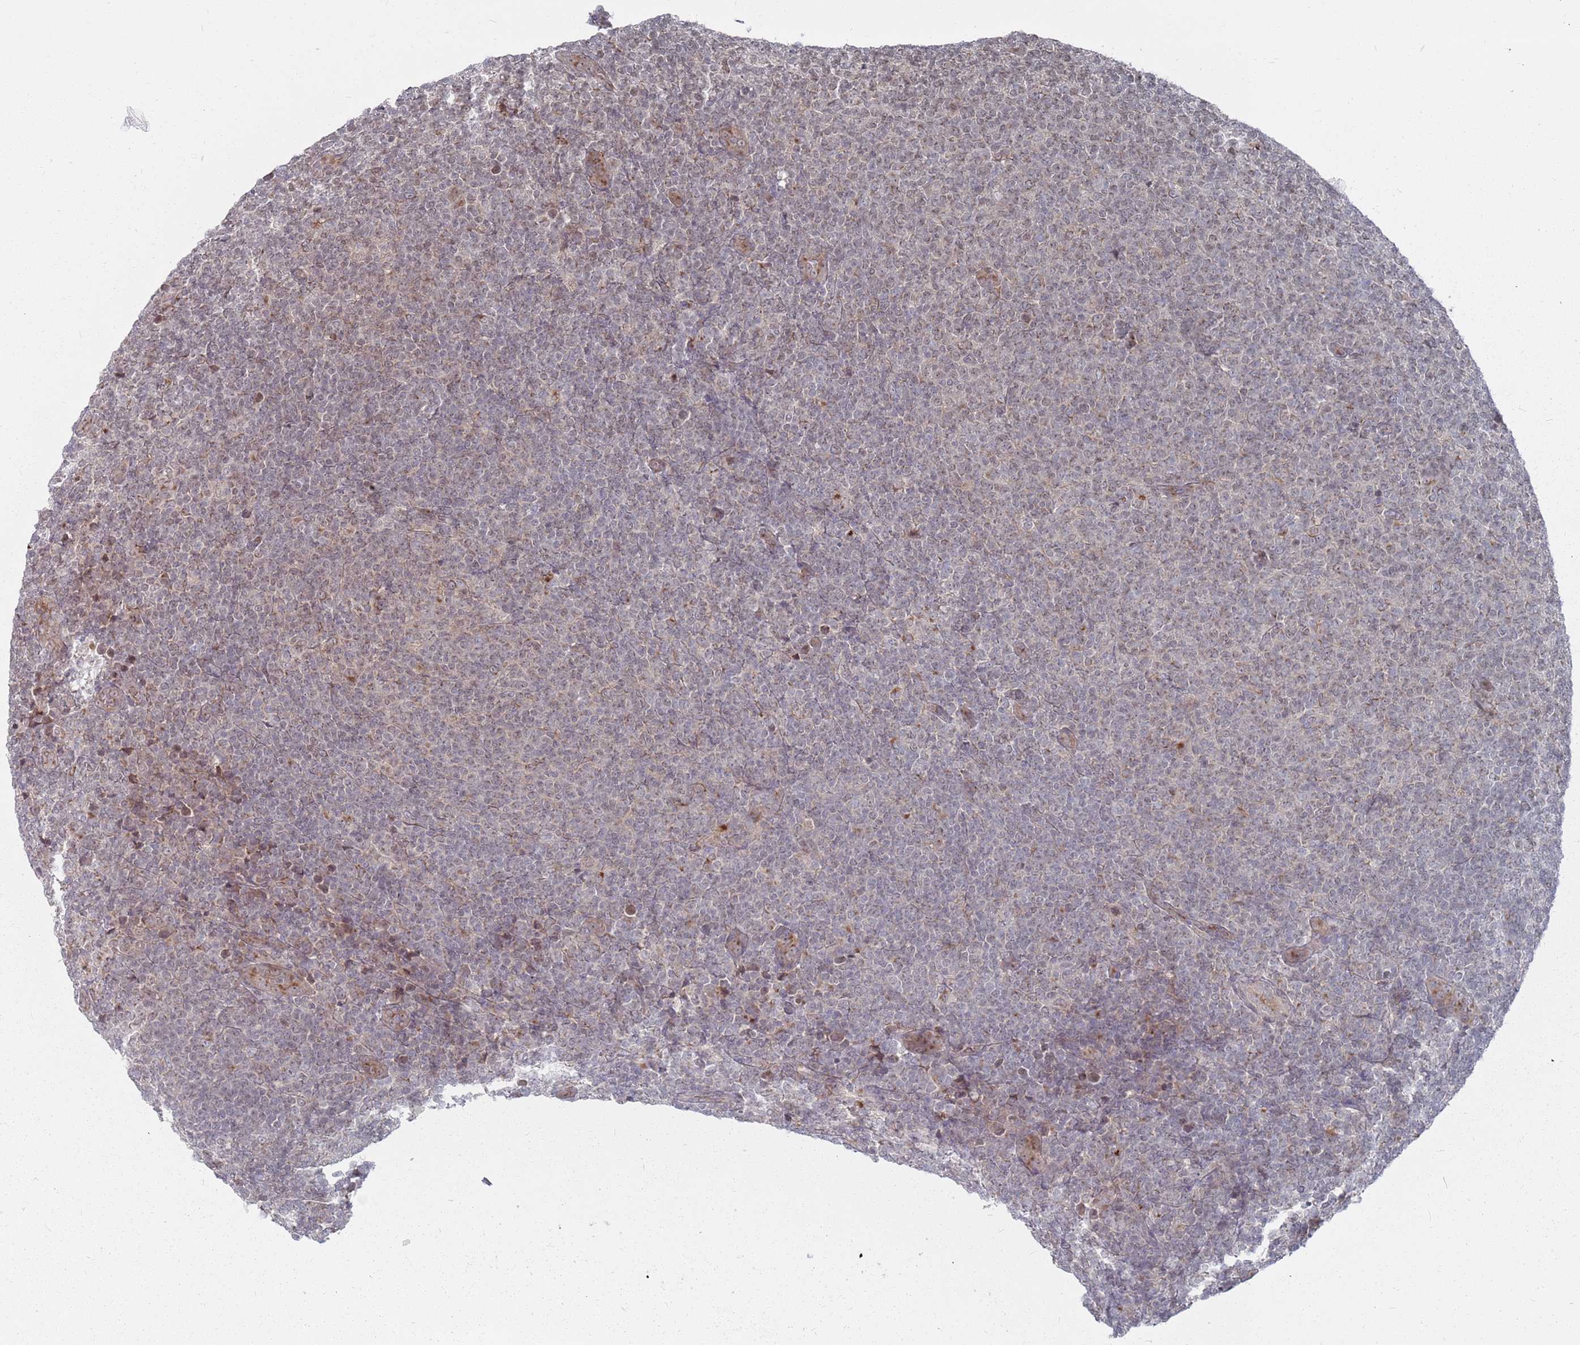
{"staining": {"intensity": "weak", "quantity": "<25%", "location": "cytoplasmic/membranous"}, "tissue": "lymphoma", "cell_type": "Tumor cells", "image_type": "cancer", "snomed": [{"axis": "morphology", "description": "Malignant lymphoma, non-Hodgkin's type, Low grade"}, {"axis": "topography", "description": "Lymph node"}], "caption": "This is an immunohistochemistry micrograph of human malignant lymphoma, non-Hodgkin's type (low-grade). There is no expression in tumor cells.", "gene": "FMO4", "patient": {"sex": "male", "age": 66}}